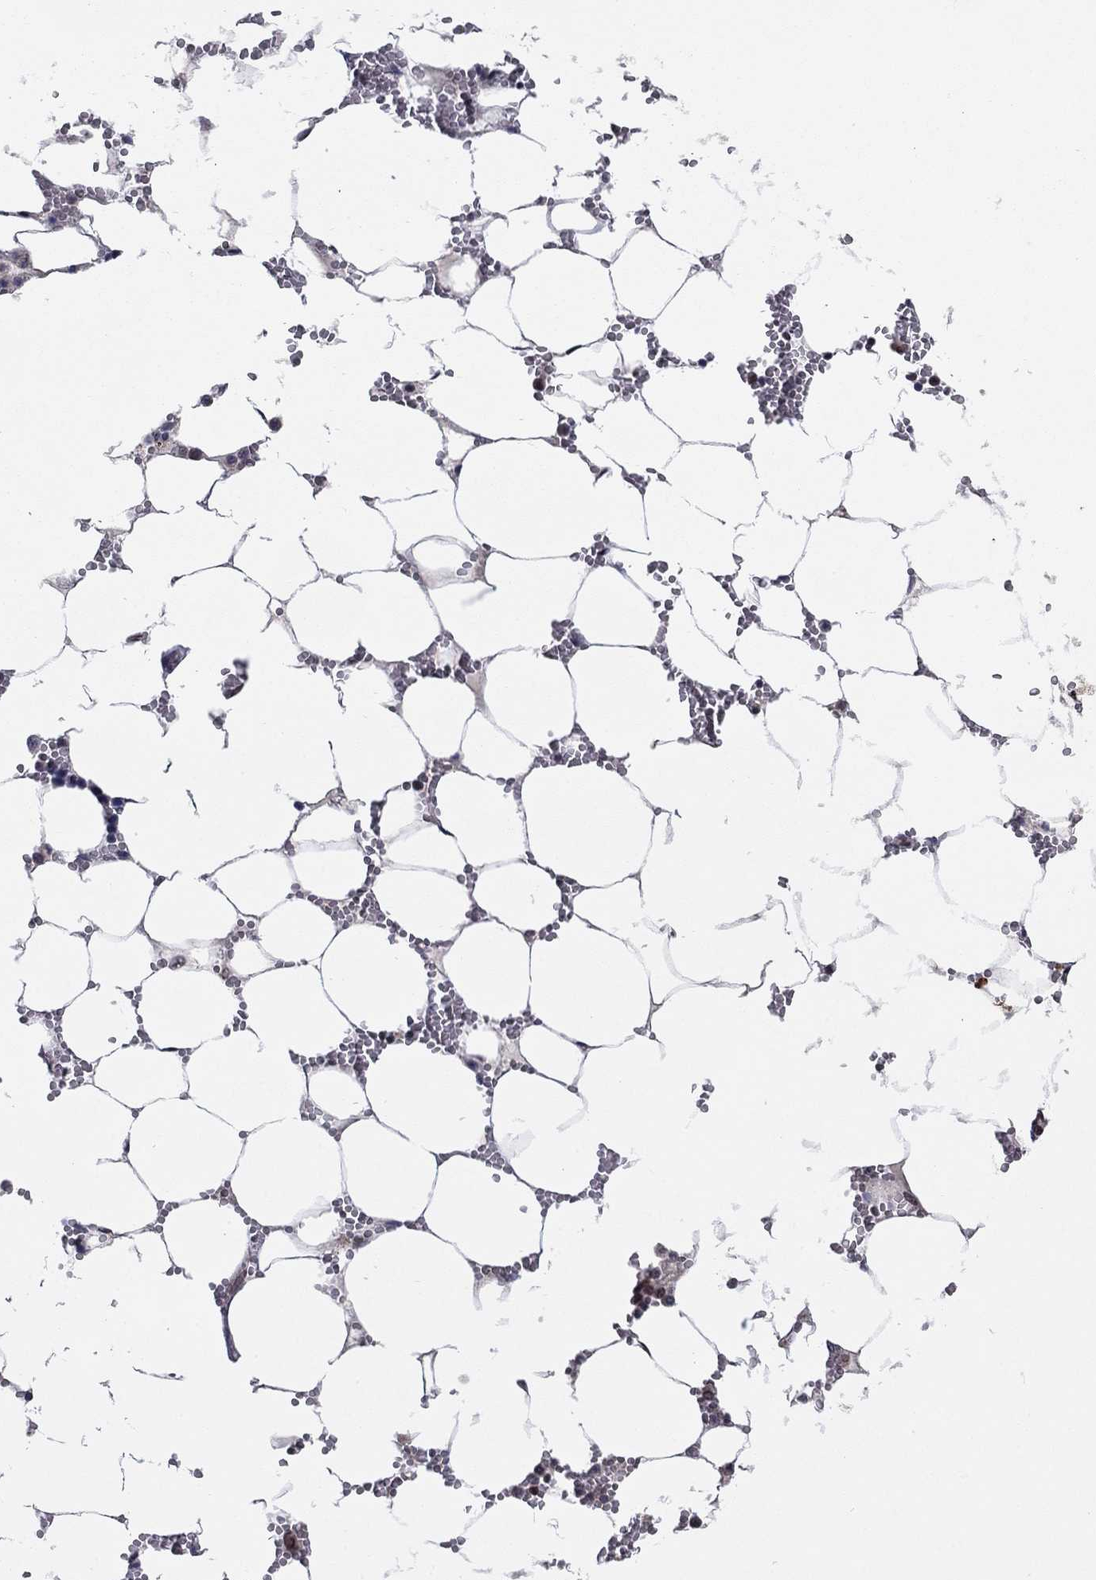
{"staining": {"intensity": "negative", "quantity": "none", "location": "none"}, "tissue": "bone marrow", "cell_type": "Hematopoietic cells", "image_type": "normal", "snomed": [{"axis": "morphology", "description": "Normal tissue, NOS"}, {"axis": "topography", "description": "Bone marrow"}], "caption": "Immunohistochemical staining of normal bone marrow reveals no significant staining in hematopoietic cells. Nuclei are stained in blue.", "gene": "LPCAT4", "patient": {"sex": "female", "age": 64}}